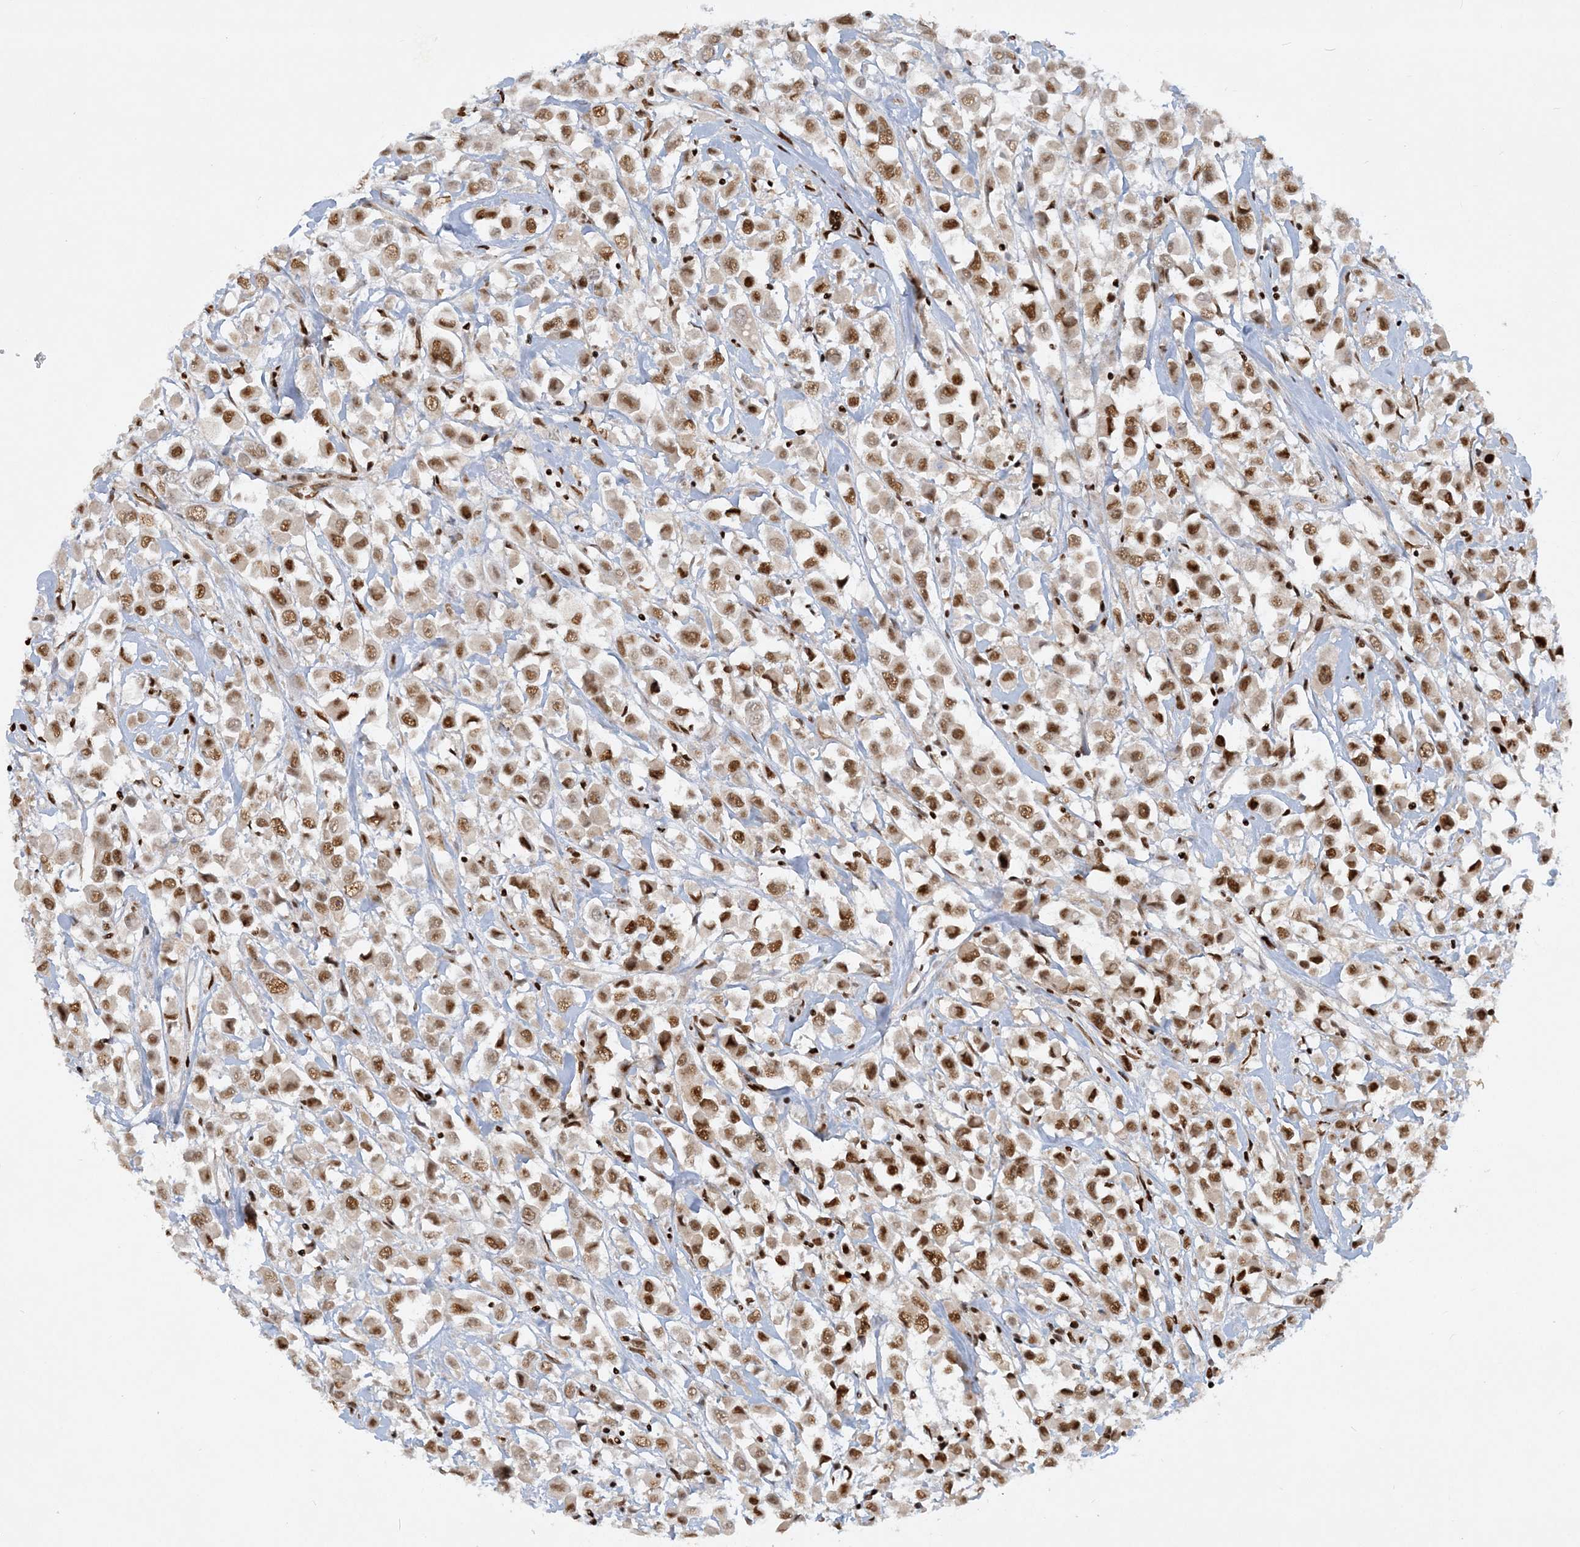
{"staining": {"intensity": "moderate", "quantity": ">75%", "location": "nuclear"}, "tissue": "breast cancer", "cell_type": "Tumor cells", "image_type": "cancer", "snomed": [{"axis": "morphology", "description": "Duct carcinoma"}, {"axis": "topography", "description": "Breast"}], "caption": "A brown stain labels moderate nuclear positivity of a protein in human breast invasive ductal carcinoma tumor cells.", "gene": "DELE1", "patient": {"sex": "female", "age": 61}}